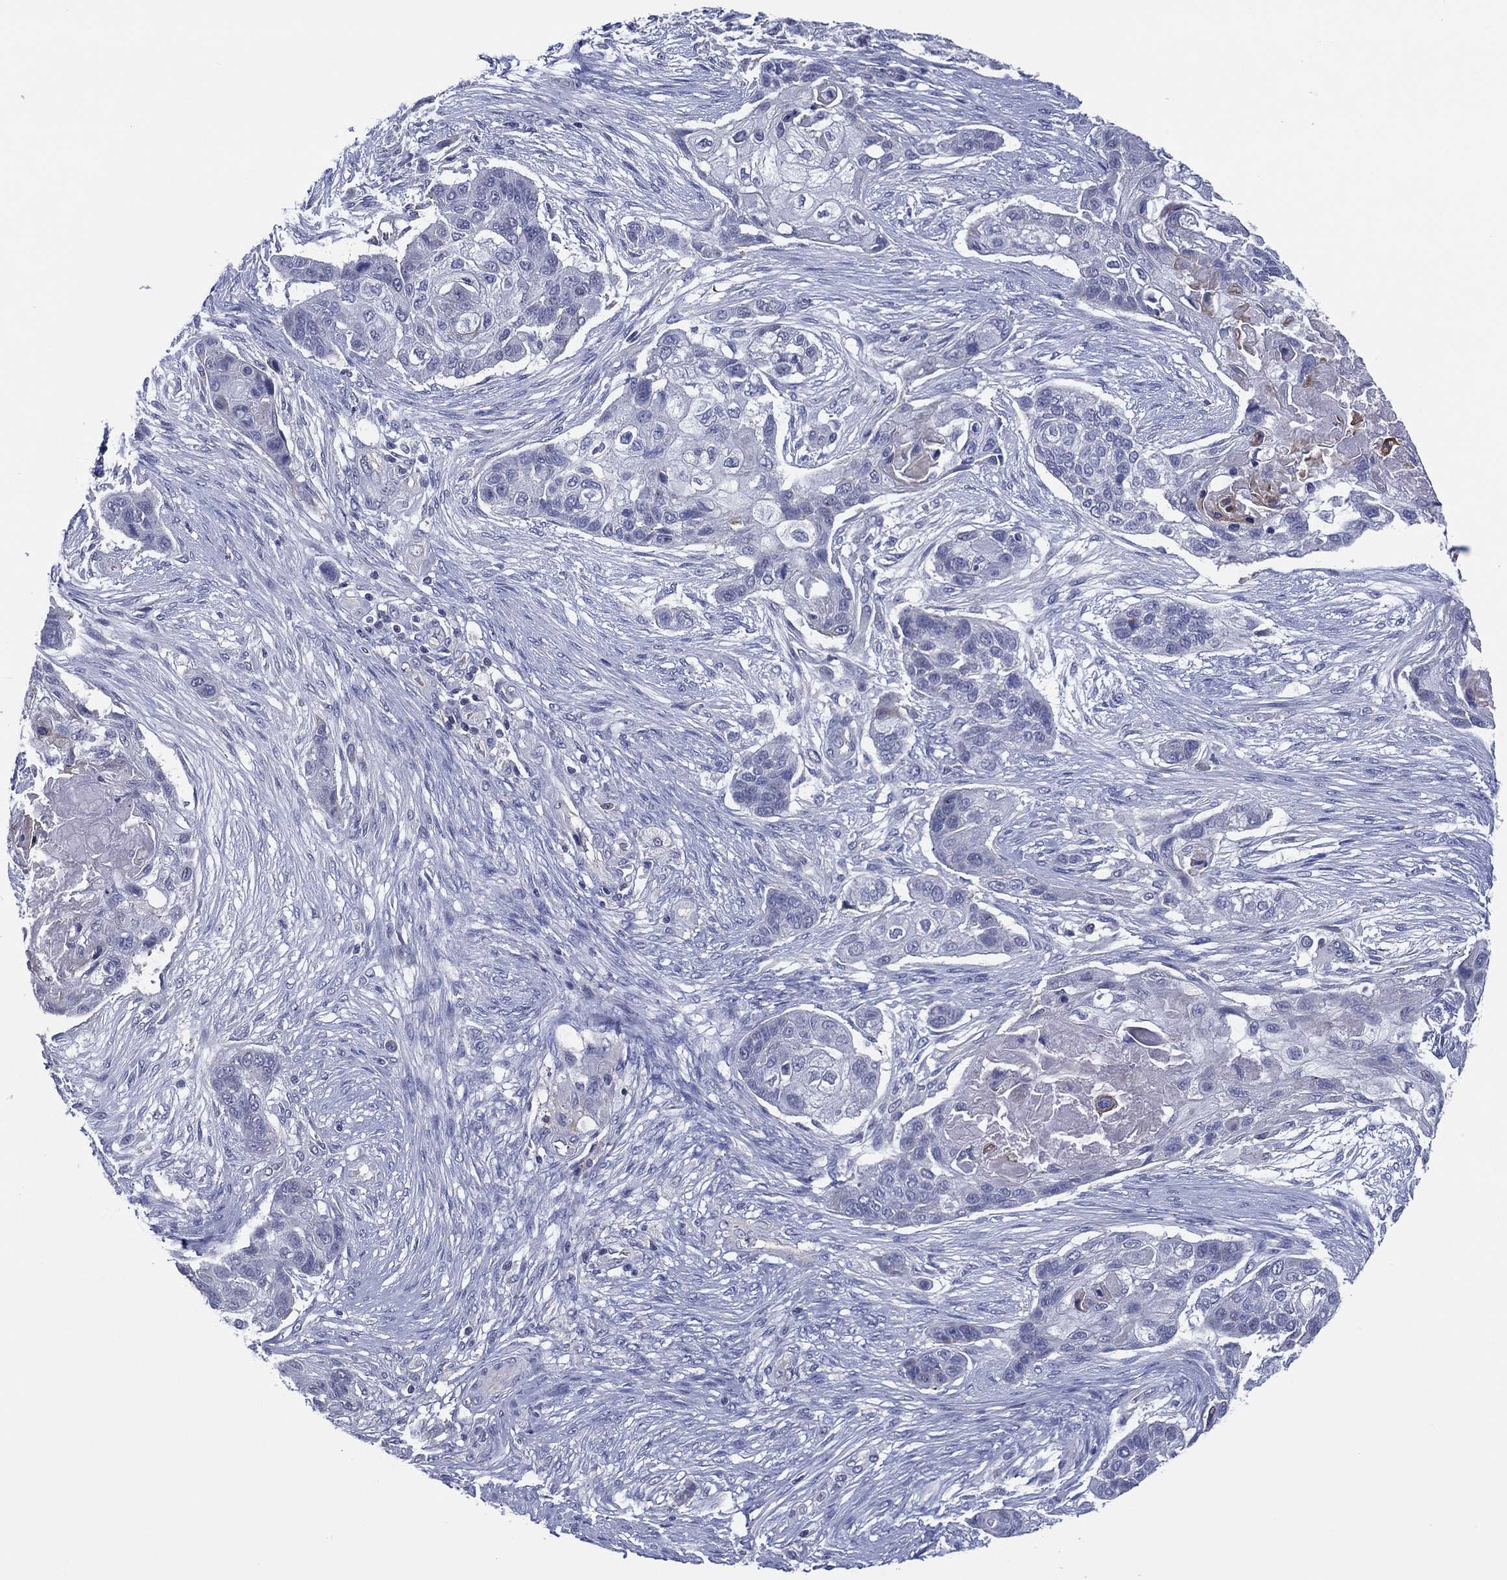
{"staining": {"intensity": "negative", "quantity": "none", "location": "none"}, "tissue": "lung cancer", "cell_type": "Tumor cells", "image_type": "cancer", "snomed": [{"axis": "morphology", "description": "Squamous cell carcinoma, NOS"}, {"axis": "topography", "description": "Lung"}], "caption": "Image shows no significant protein staining in tumor cells of lung squamous cell carcinoma.", "gene": "TRIM31", "patient": {"sex": "male", "age": 69}}